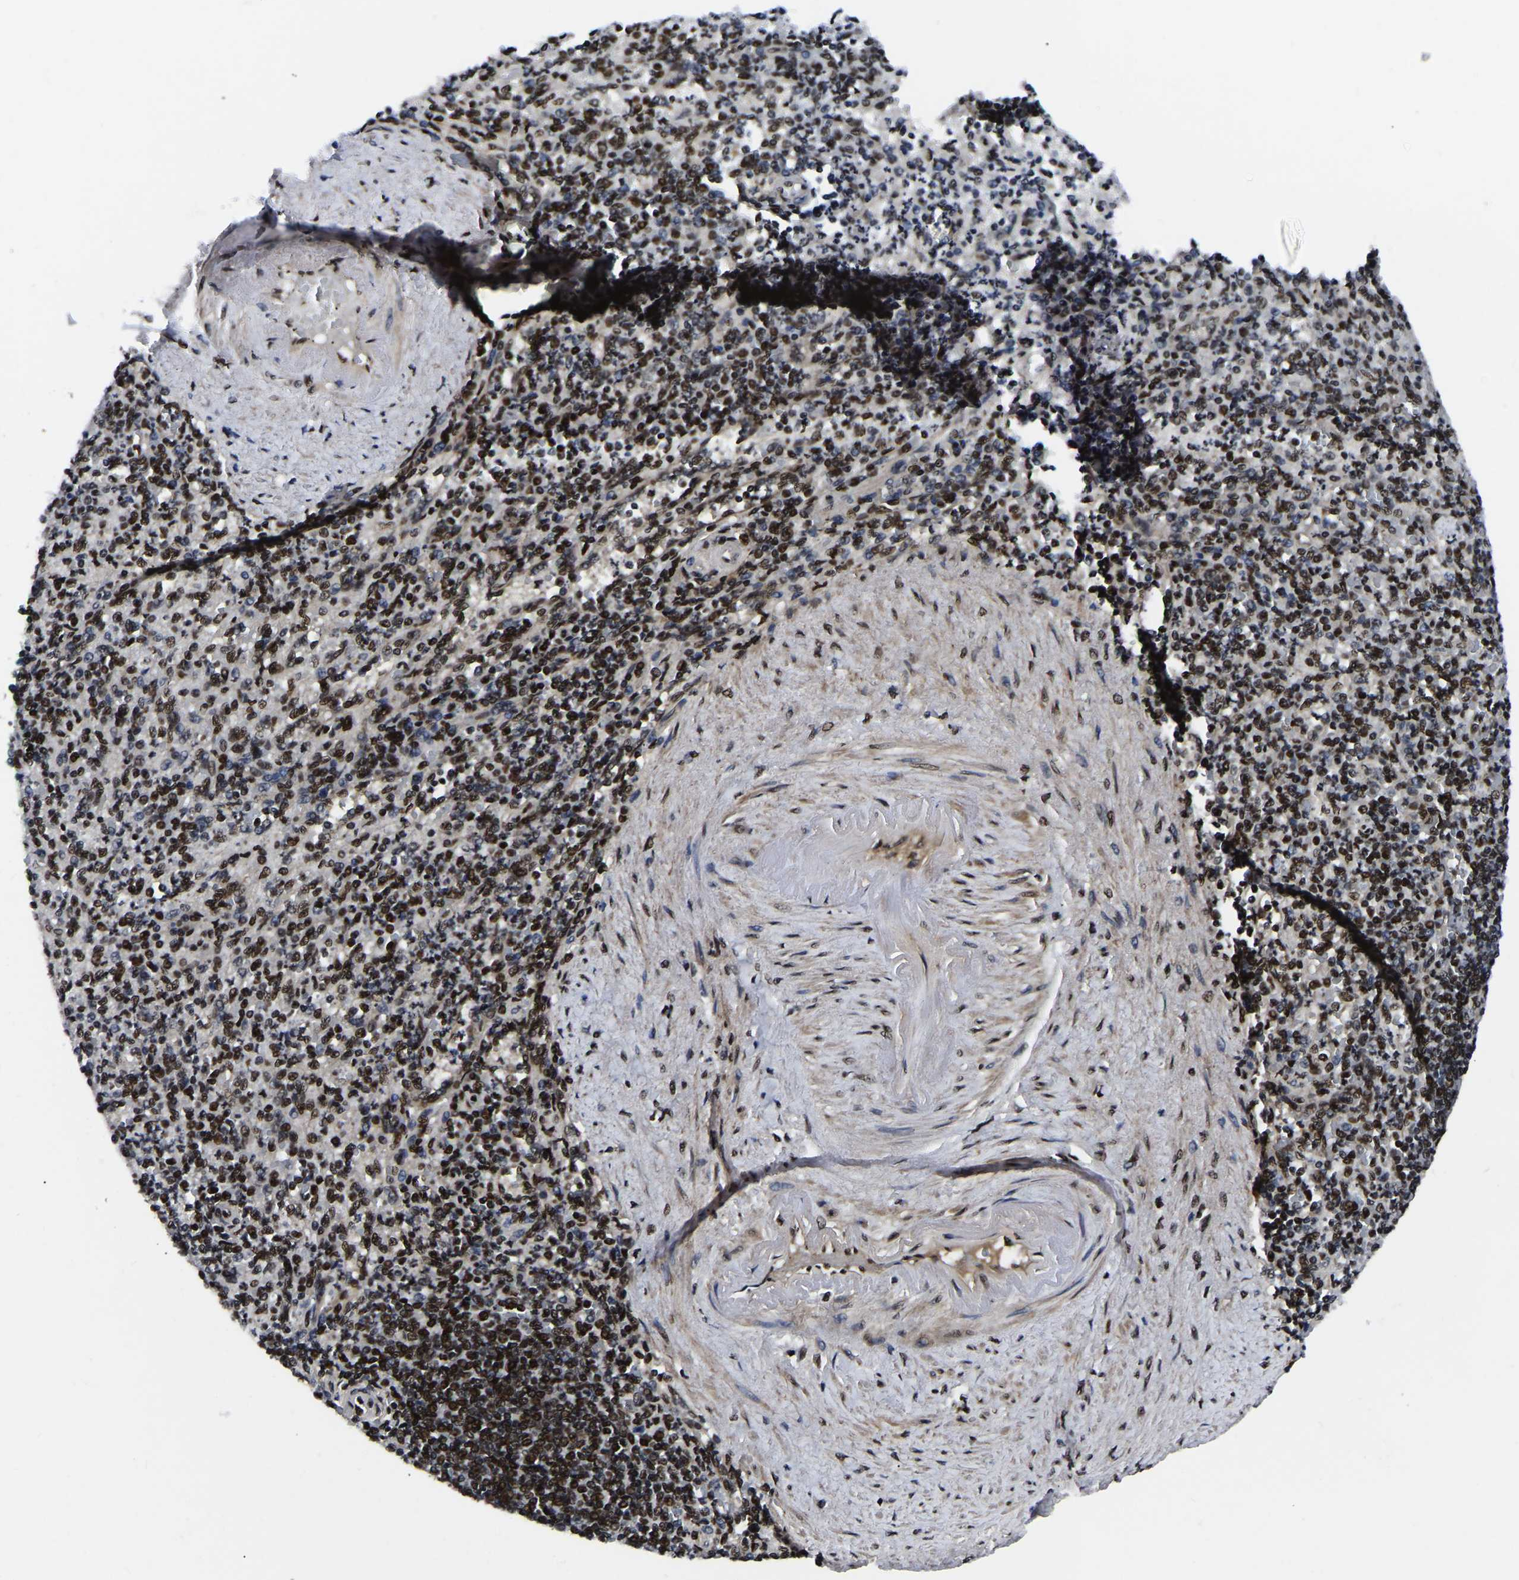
{"staining": {"intensity": "strong", "quantity": "25%-75%", "location": "nuclear"}, "tissue": "spleen", "cell_type": "Cells in red pulp", "image_type": "normal", "snomed": [{"axis": "morphology", "description": "Normal tissue, NOS"}, {"axis": "topography", "description": "Spleen"}], "caption": "Spleen stained with a brown dye demonstrates strong nuclear positive staining in approximately 25%-75% of cells in red pulp.", "gene": "TRIM35", "patient": {"sex": "female", "age": 74}}